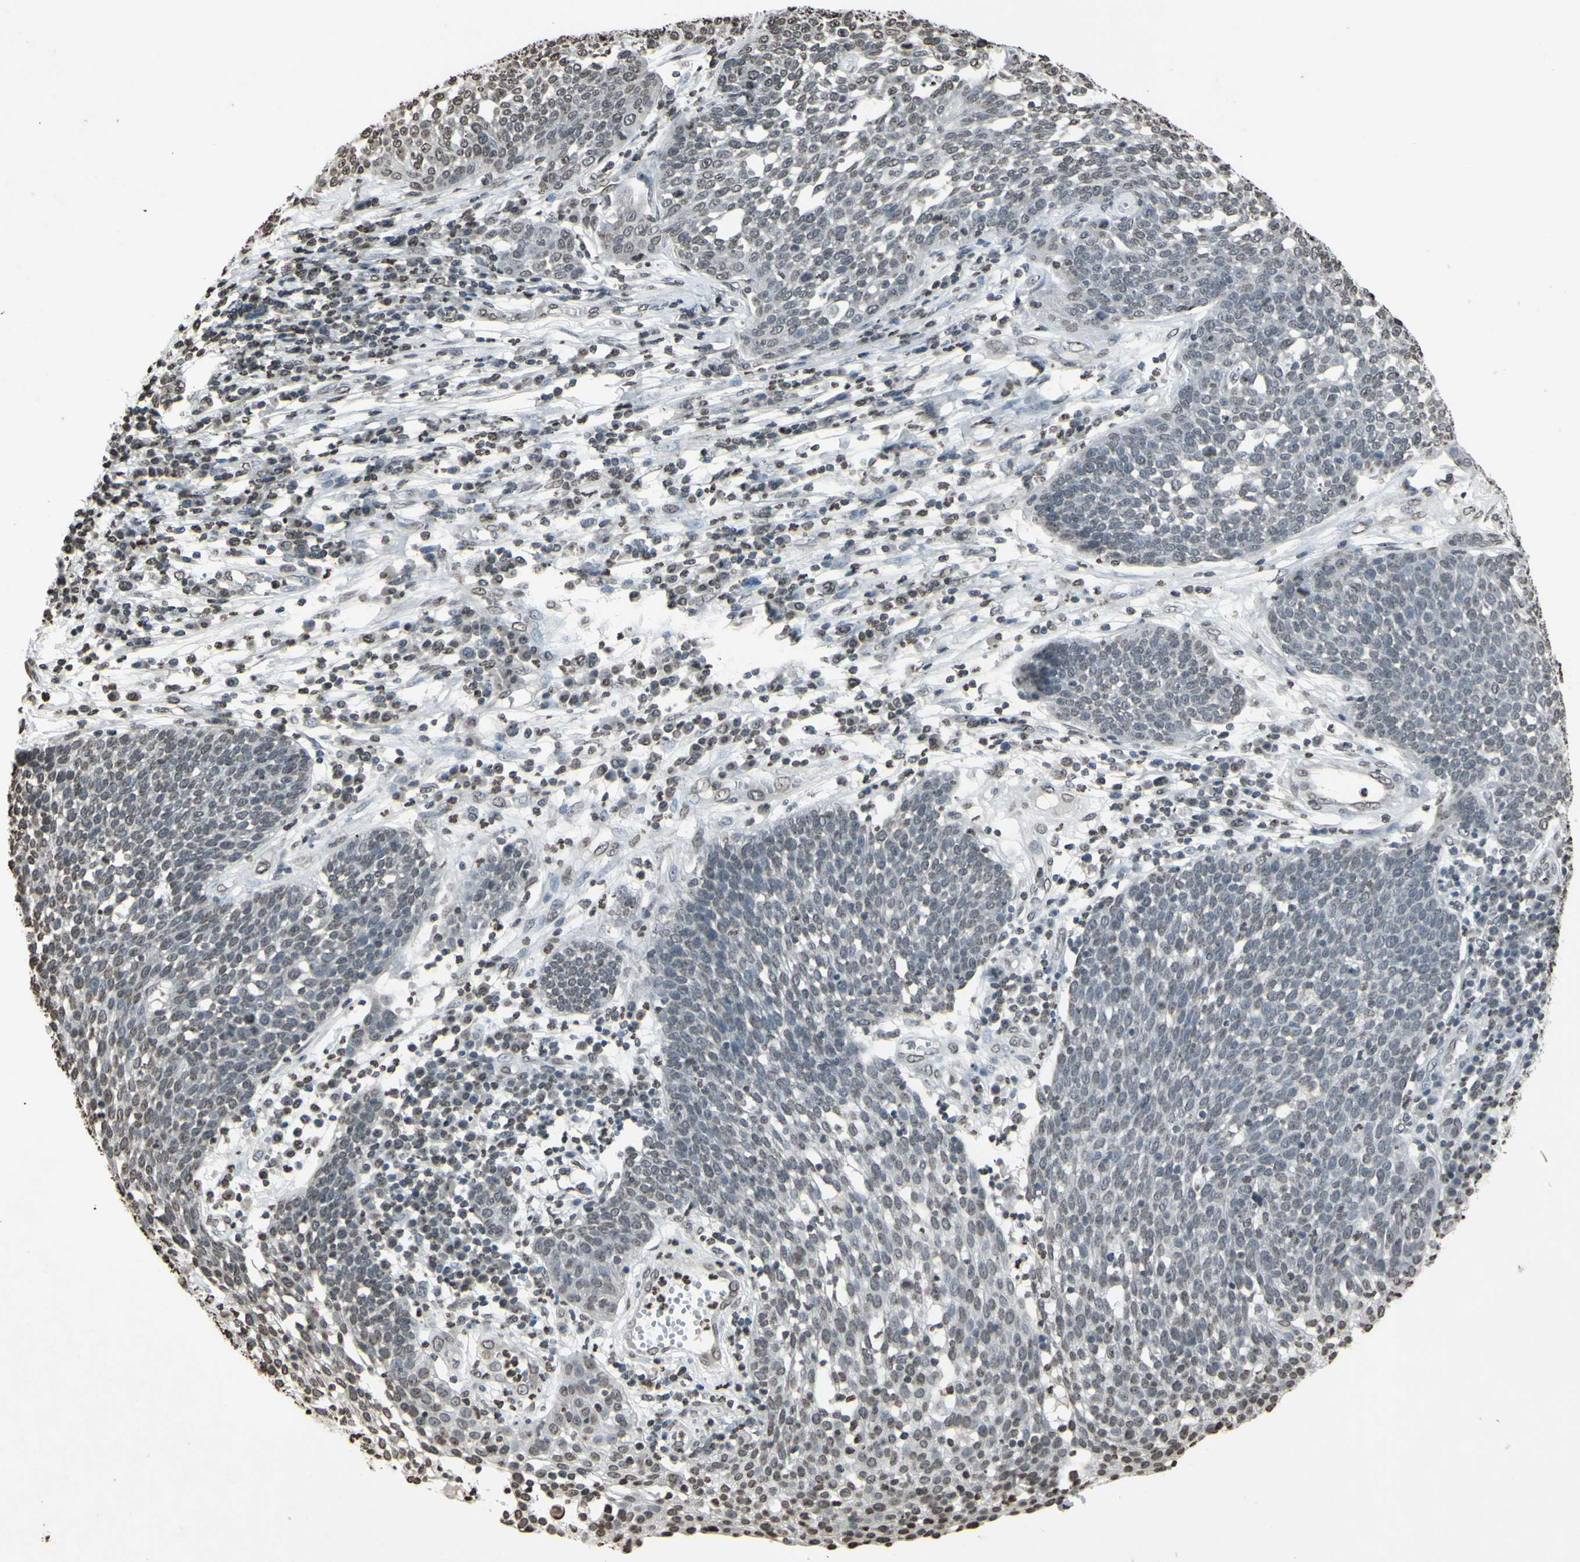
{"staining": {"intensity": "negative", "quantity": "none", "location": "none"}, "tissue": "cervical cancer", "cell_type": "Tumor cells", "image_type": "cancer", "snomed": [{"axis": "morphology", "description": "Squamous cell carcinoma, NOS"}, {"axis": "topography", "description": "Cervix"}], "caption": "This is an immunohistochemistry photomicrograph of cervical cancer. There is no staining in tumor cells.", "gene": "CD79B", "patient": {"sex": "female", "age": 34}}